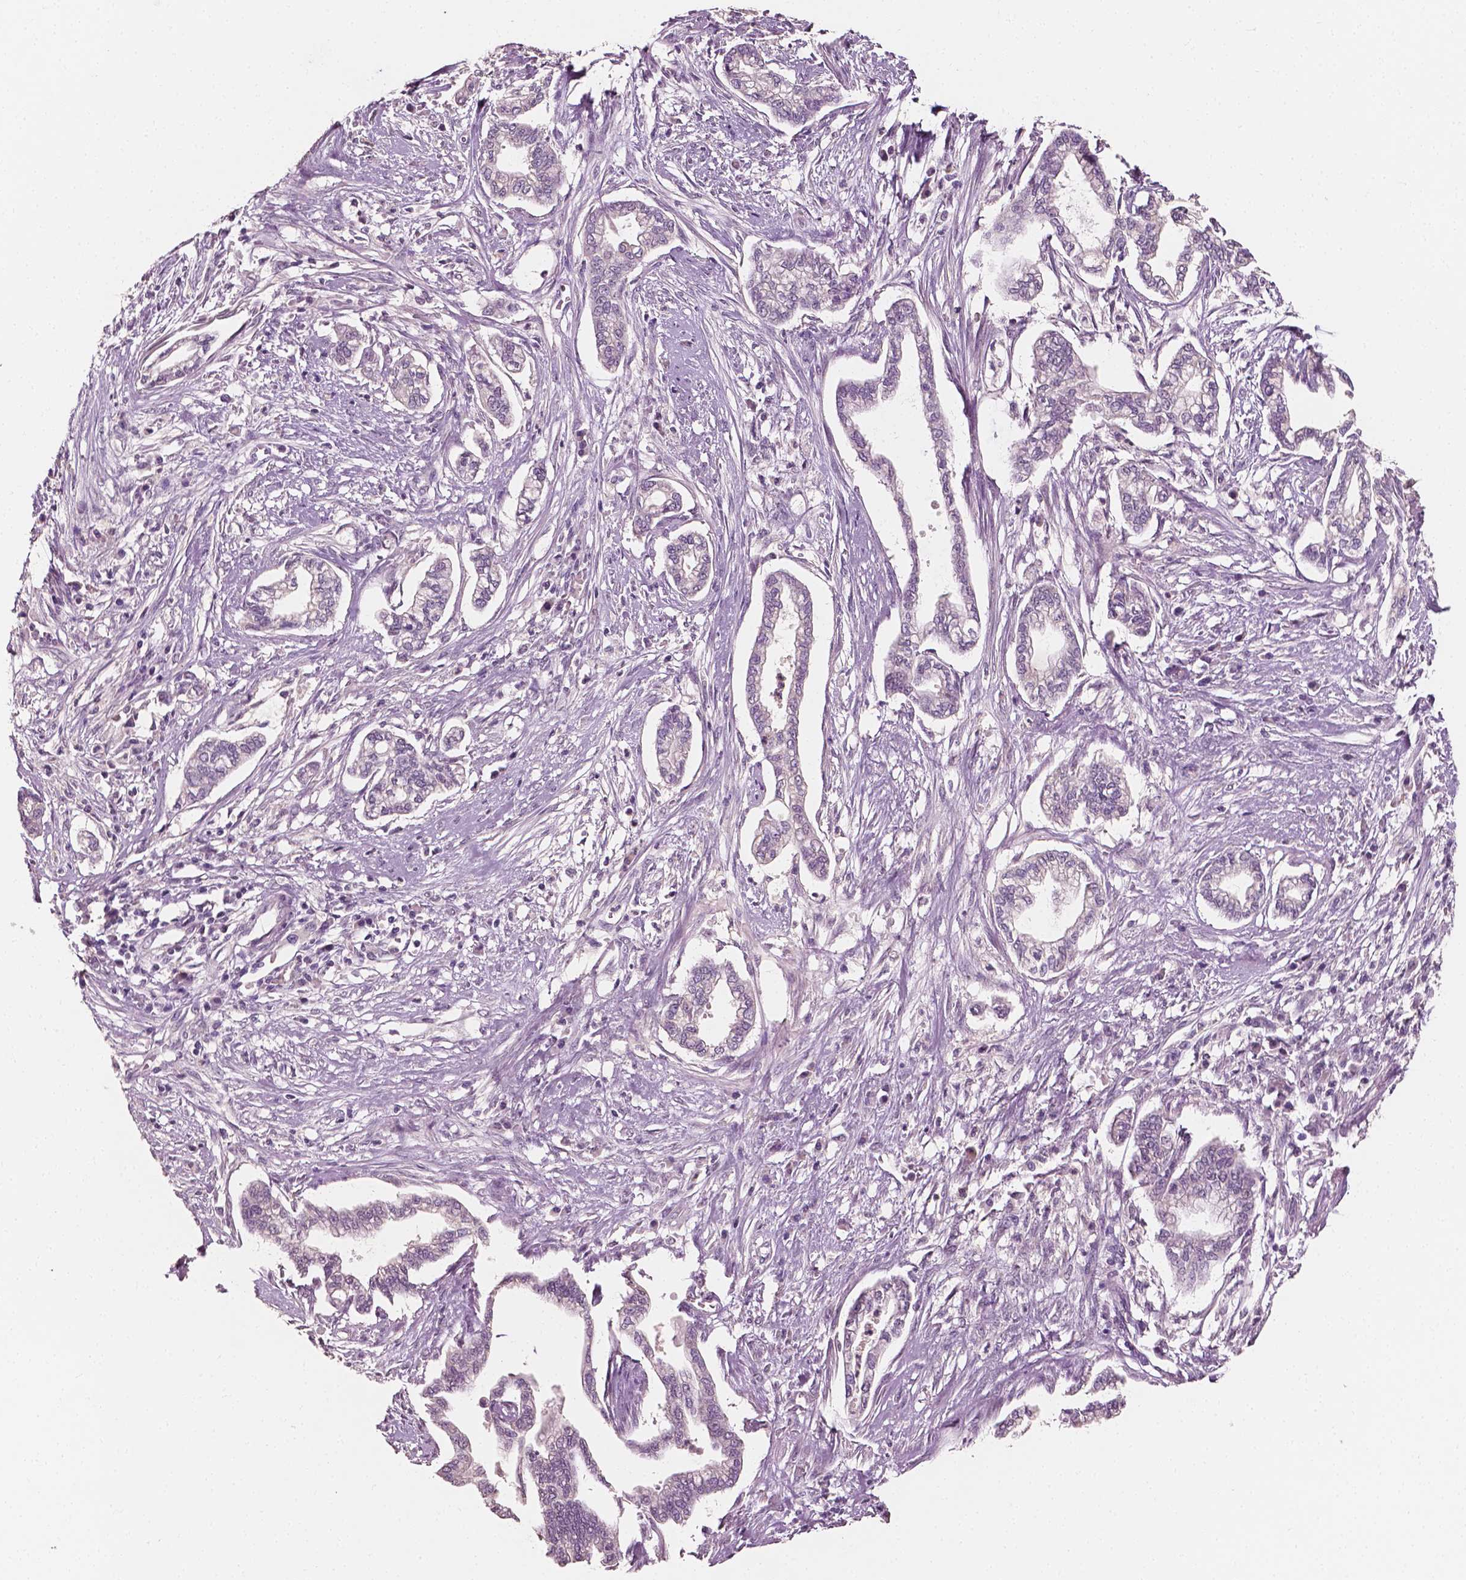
{"staining": {"intensity": "negative", "quantity": "none", "location": "none"}, "tissue": "cervical cancer", "cell_type": "Tumor cells", "image_type": "cancer", "snomed": [{"axis": "morphology", "description": "Adenocarcinoma, NOS"}, {"axis": "topography", "description": "Cervix"}], "caption": "The histopathology image shows no significant positivity in tumor cells of adenocarcinoma (cervical).", "gene": "PLA2R1", "patient": {"sex": "female", "age": 62}}